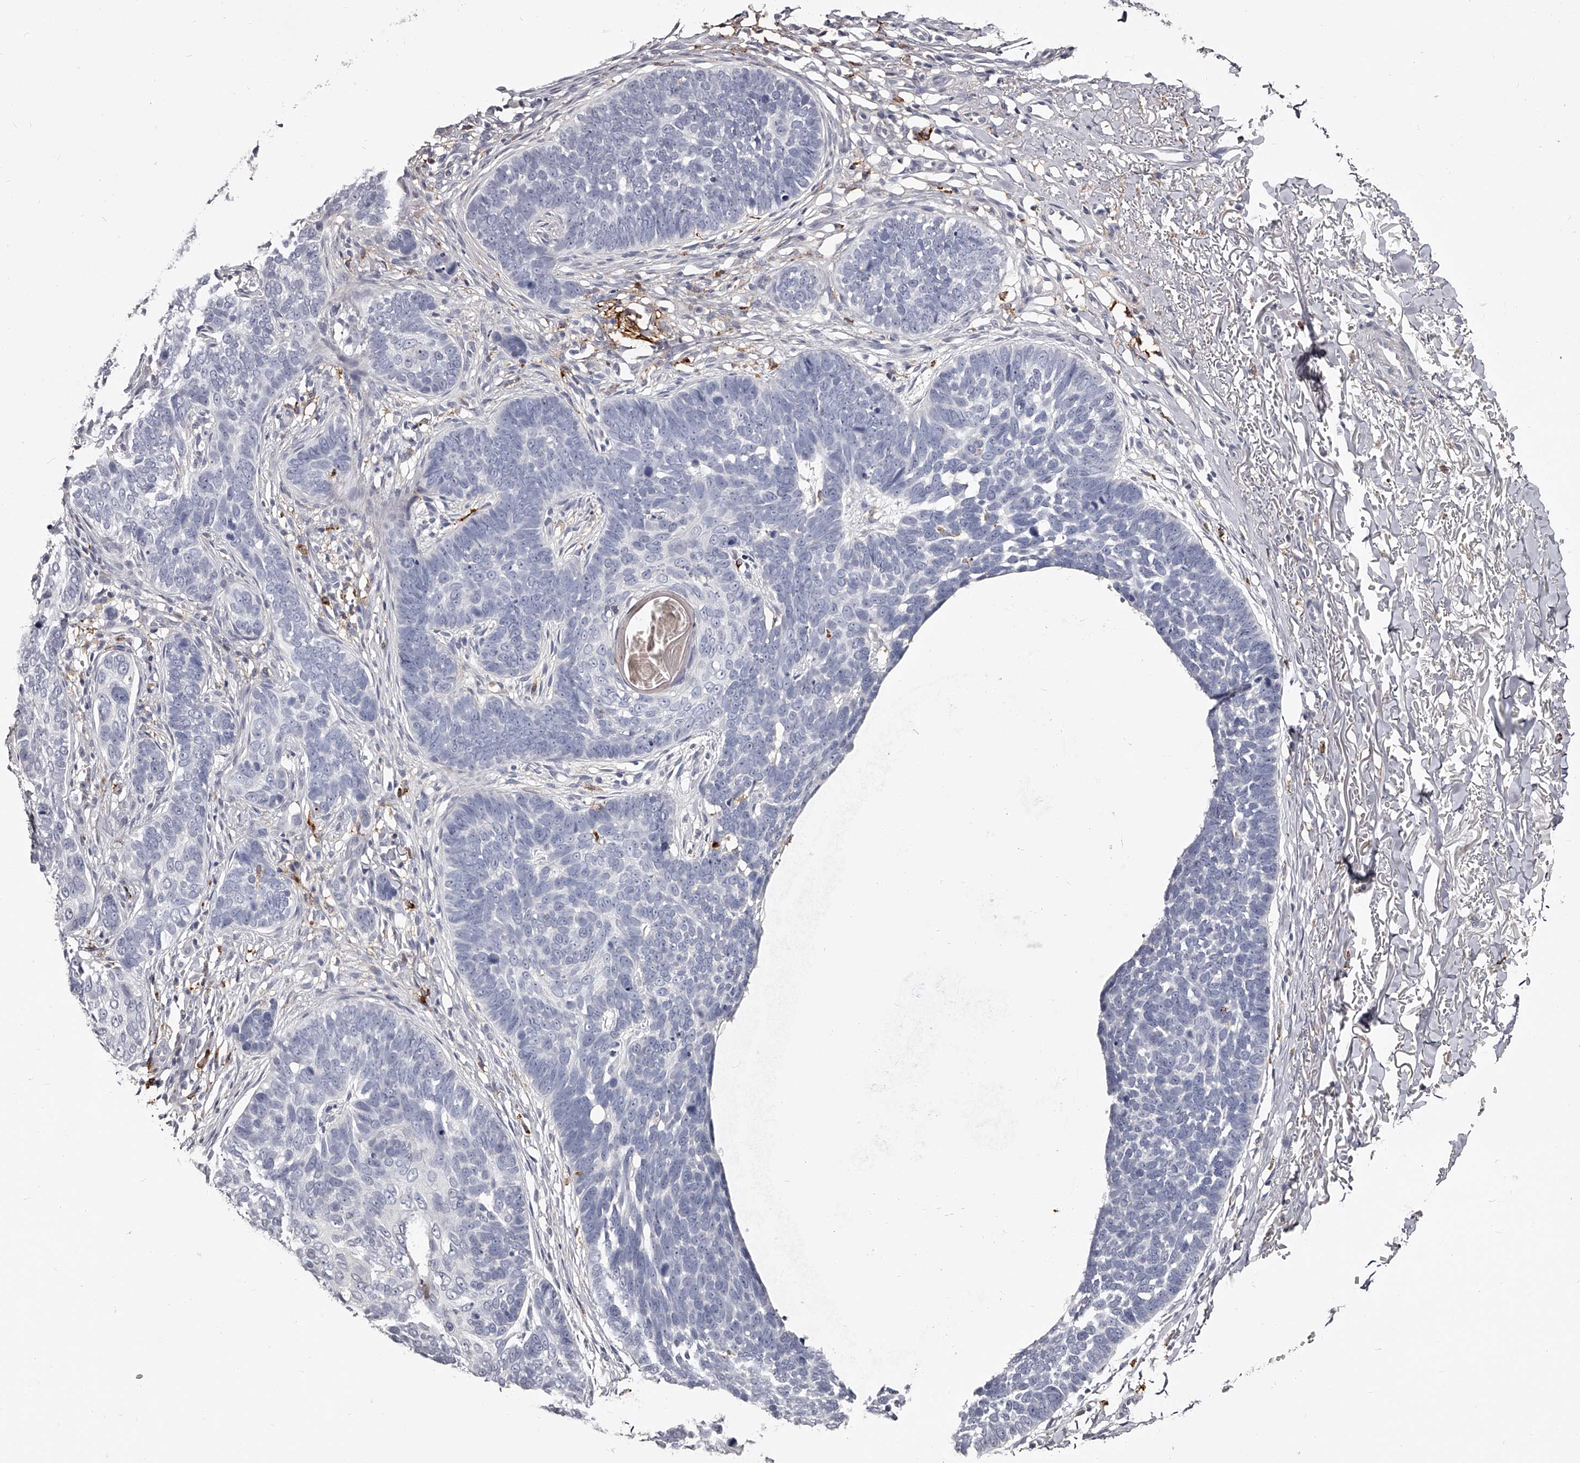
{"staining": {"intensity": "negative", "quantity": "none", "location": "none"}, "tissue": "skin cancer", "cell_type": "Tumor cells", "image_type": "cancer", "snomed": [{"axis": "morphology", "description": "Normal tissue, NOS"}, {"axis": "morphology", "description": "Basal cell carcinoma"}, {"axis": "topography", "description": "Skin"}], "caption": "DAB (3,3'-diaminobenzidine) immunohistochemical staining of human skin cancer (basal cell carcinoma) displays no significant staining in tumor cells.", "gene": "PACSIN1", "patient": {"sex": "male", "age": 77}}